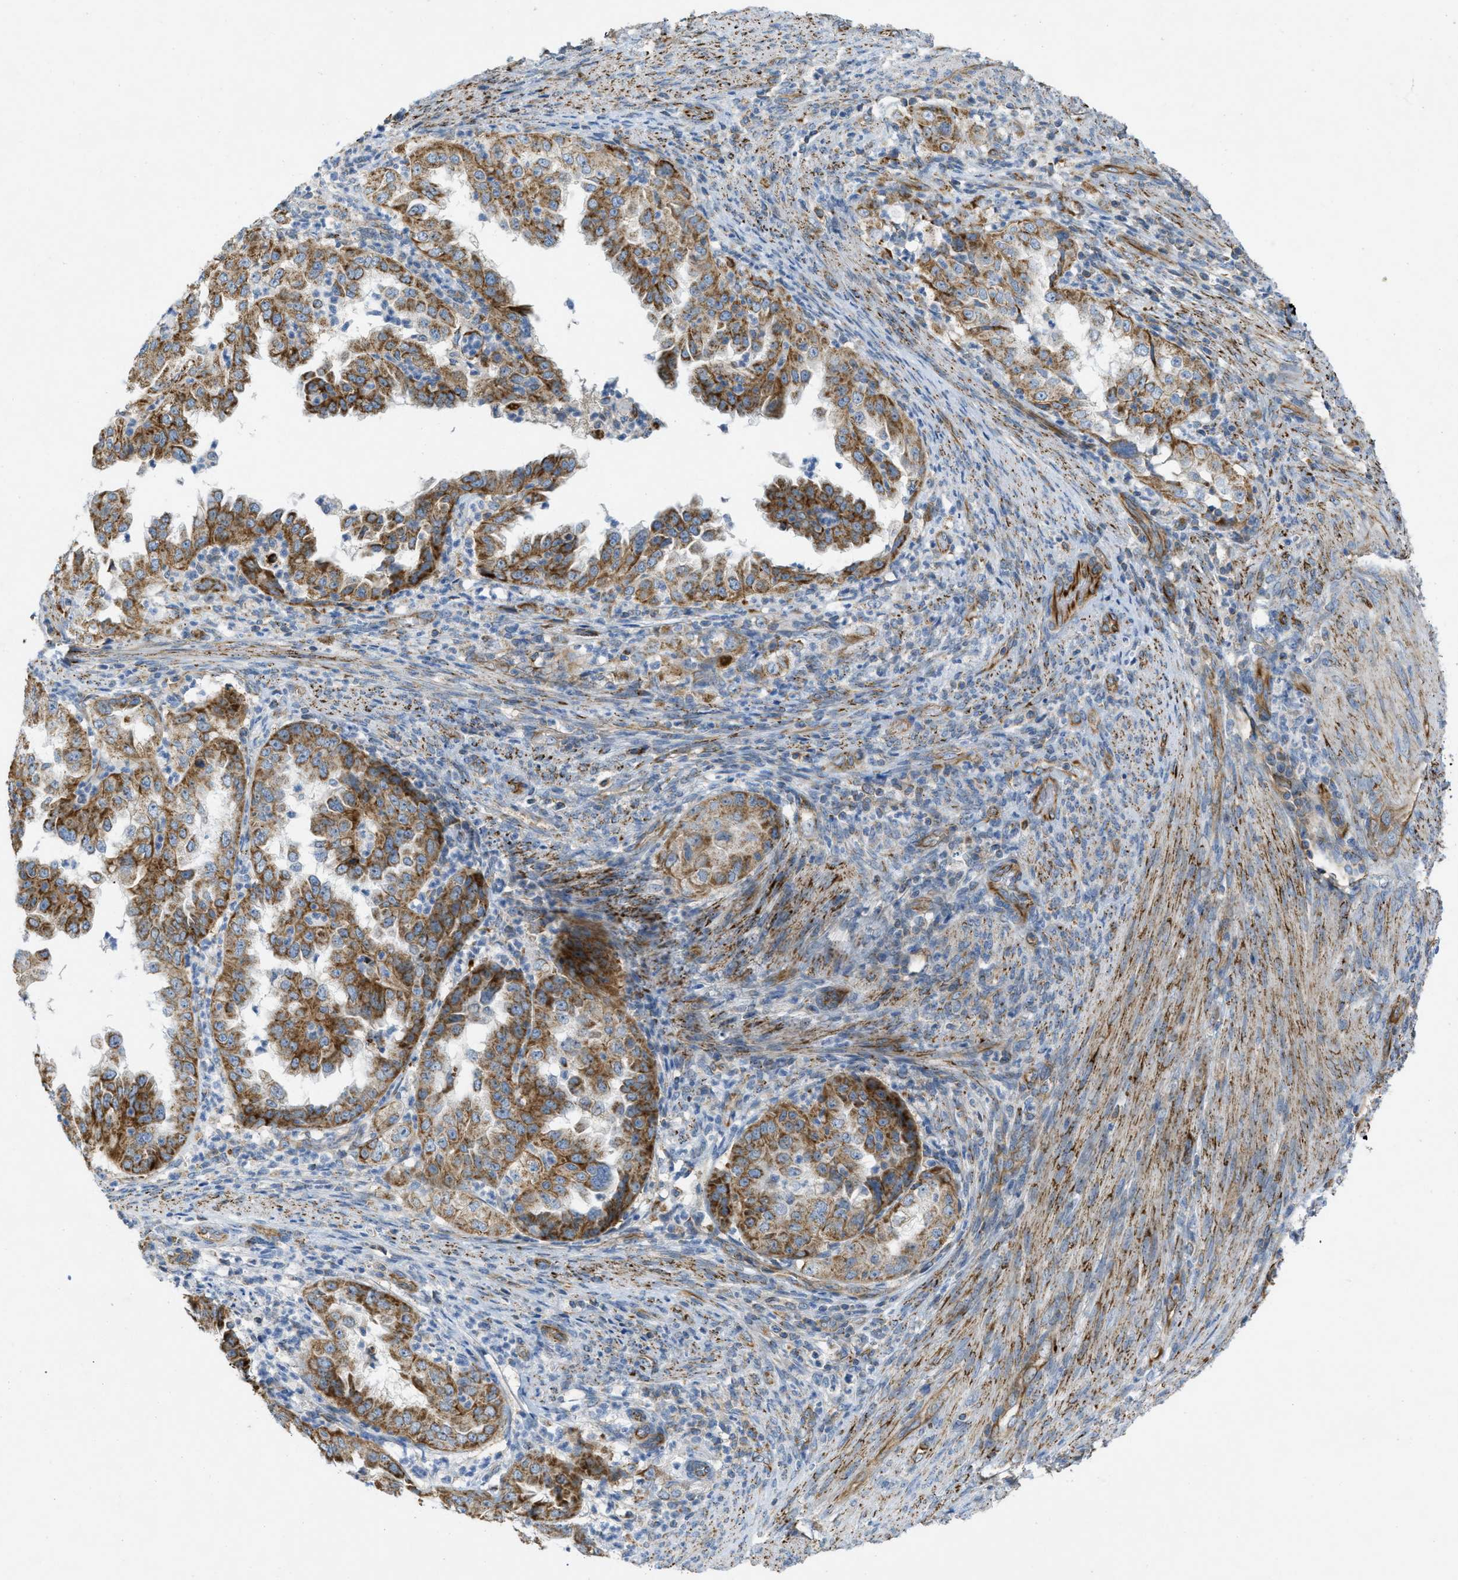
{"staining": {"intensity": "strong", "quantity": "25%-75%", "location": "cytoplasmic/membranous"}, "tissue": "endometrial cancer", "cell_type": "Tumor cells", "image_type": "cancer", "snomed": [{"axis": "morphology", "description": "Adenocarcinoma, NOS"}, {"axis": "topography", "description": "Endometrium"}], "caption": "Endometrial adenocarcinoma was stained to show a protein in brown. There is high levels of strong cytoplasmic/membranous expression in approximately 25%-75% of tumor cells.", "gene": "BTN3A1", "patient": {"sex": "female", "age": 85}}